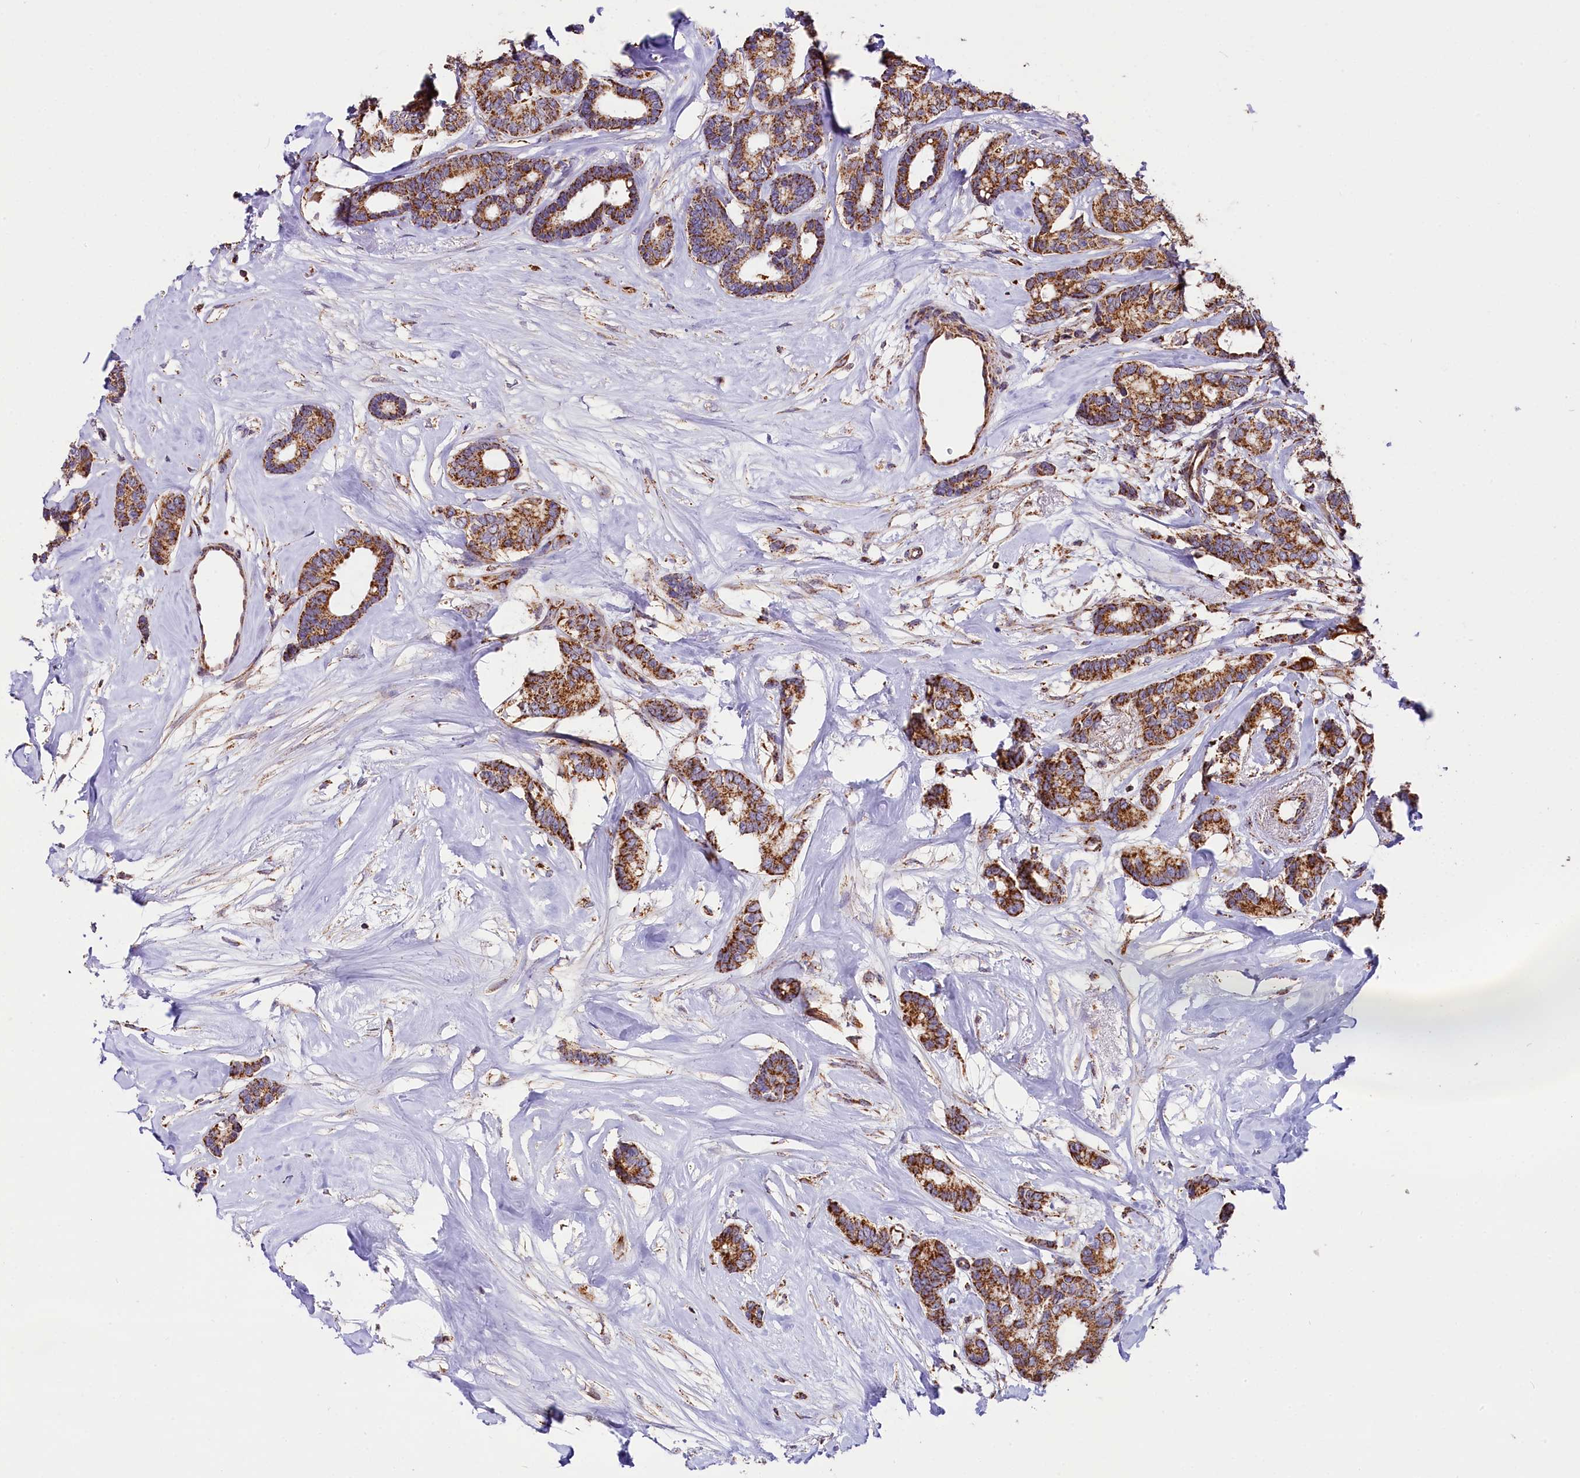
{"staining": {"intensity": "strong", "quantity": ">75%", "location": "cytoplasmic/membranous"}, "tissue": "breast cancer", "cell_type": "Tumor cells", "image_type": "cancer", "snomed": [{"axis": "morphology", "description": "Duct carcinoma"}, {"axis": "topography", "description": "Breast"}], "caption": "A high amount of strong cytoplasmic/membranous positivity is identified in about >75% of tumor cells in intraductal carcinoma (breast) tissue.", "gene": "NDUFA8", "patient": {"sex": "female", "age": 87}}